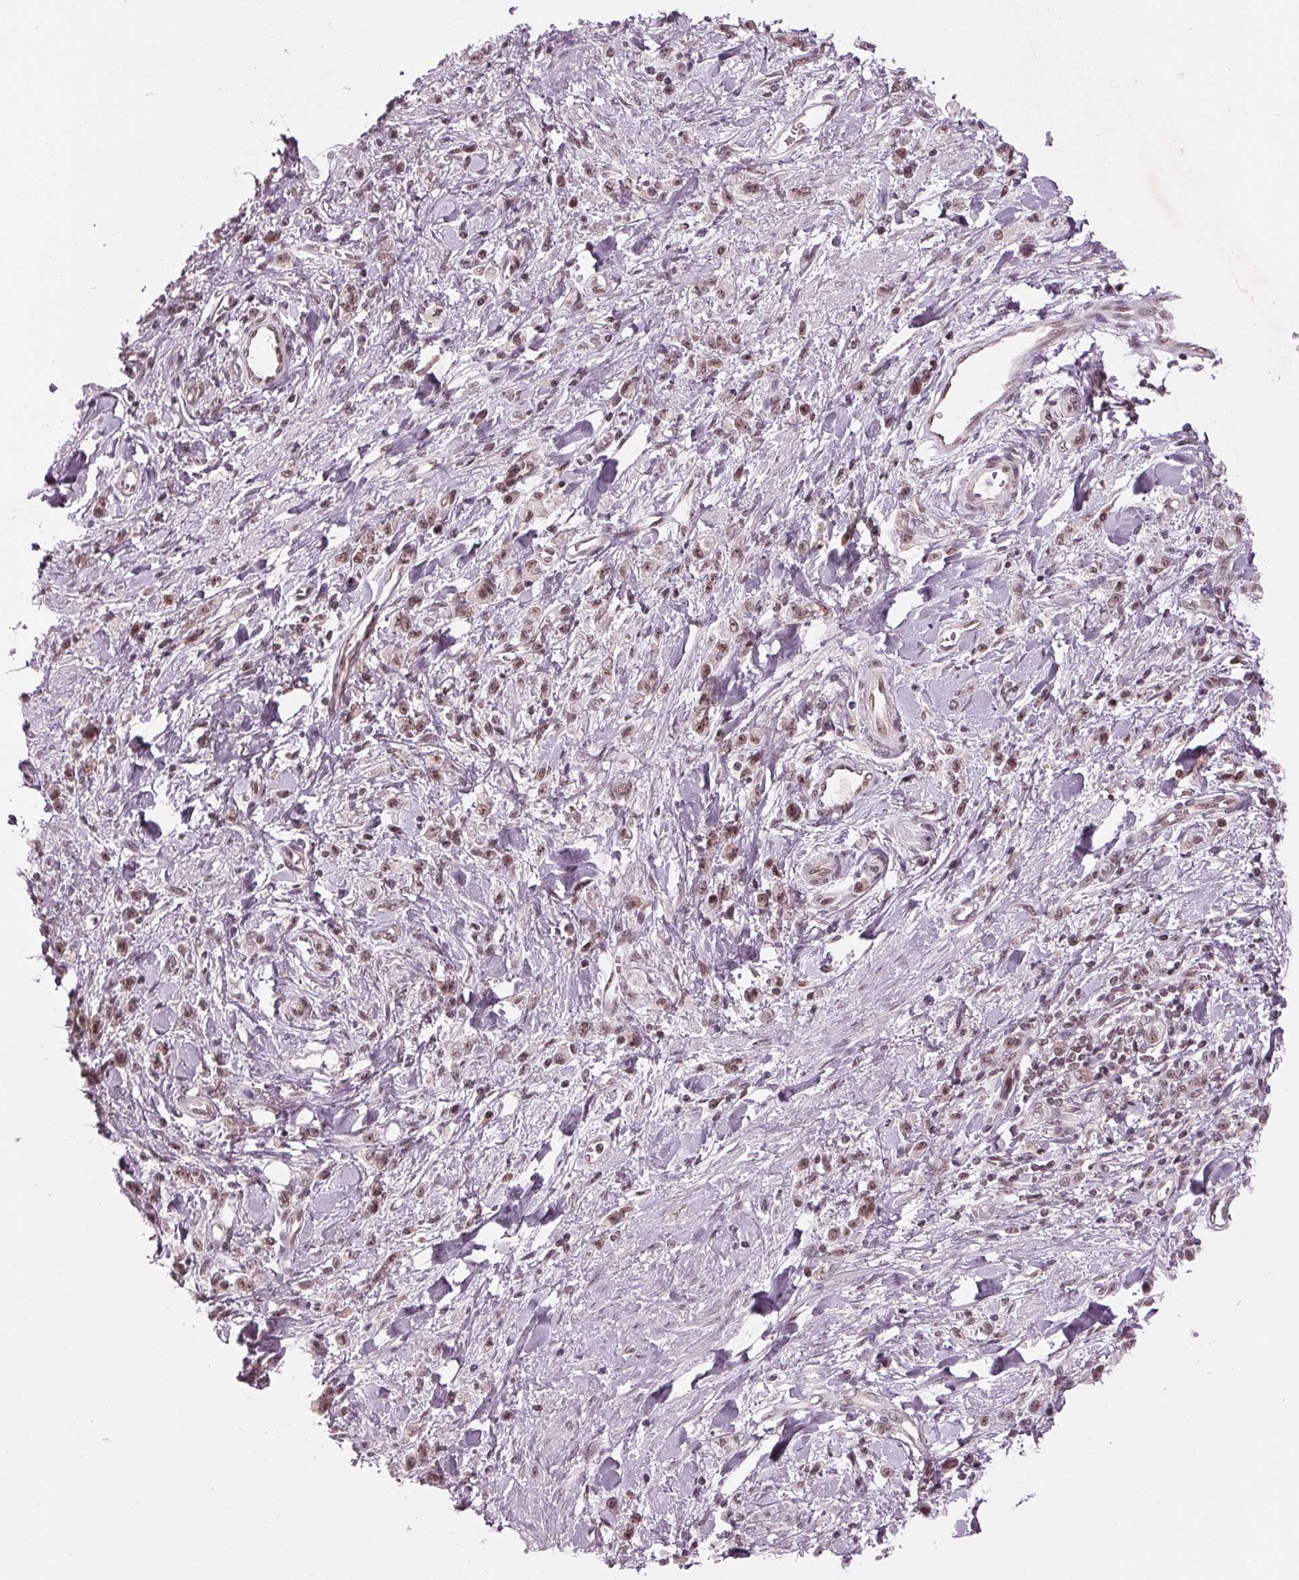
{"staining": {"intensity": "moderate", "quantity": ">75%", "location": "nuclear"}, "tissue": "stomach cancer", "cell_type": "Tumor cells", "image_type": "cancer", "snomed": [{"axis": "morphology", "description": "Adenocarcinoma, NOS"}, {"axis": "topography", "description": "Stomach"}], "caption": "Immunohistochemistry (IHC) (DAB (3,3'-diaminobenzidine)) staining of stomach cancer (adenocarcinoma) shows moderate nuclear protein staining in approximately >75% of tumor cells.", "gene": "DDX41", "patient": {"sex": "male", "age": 77}}